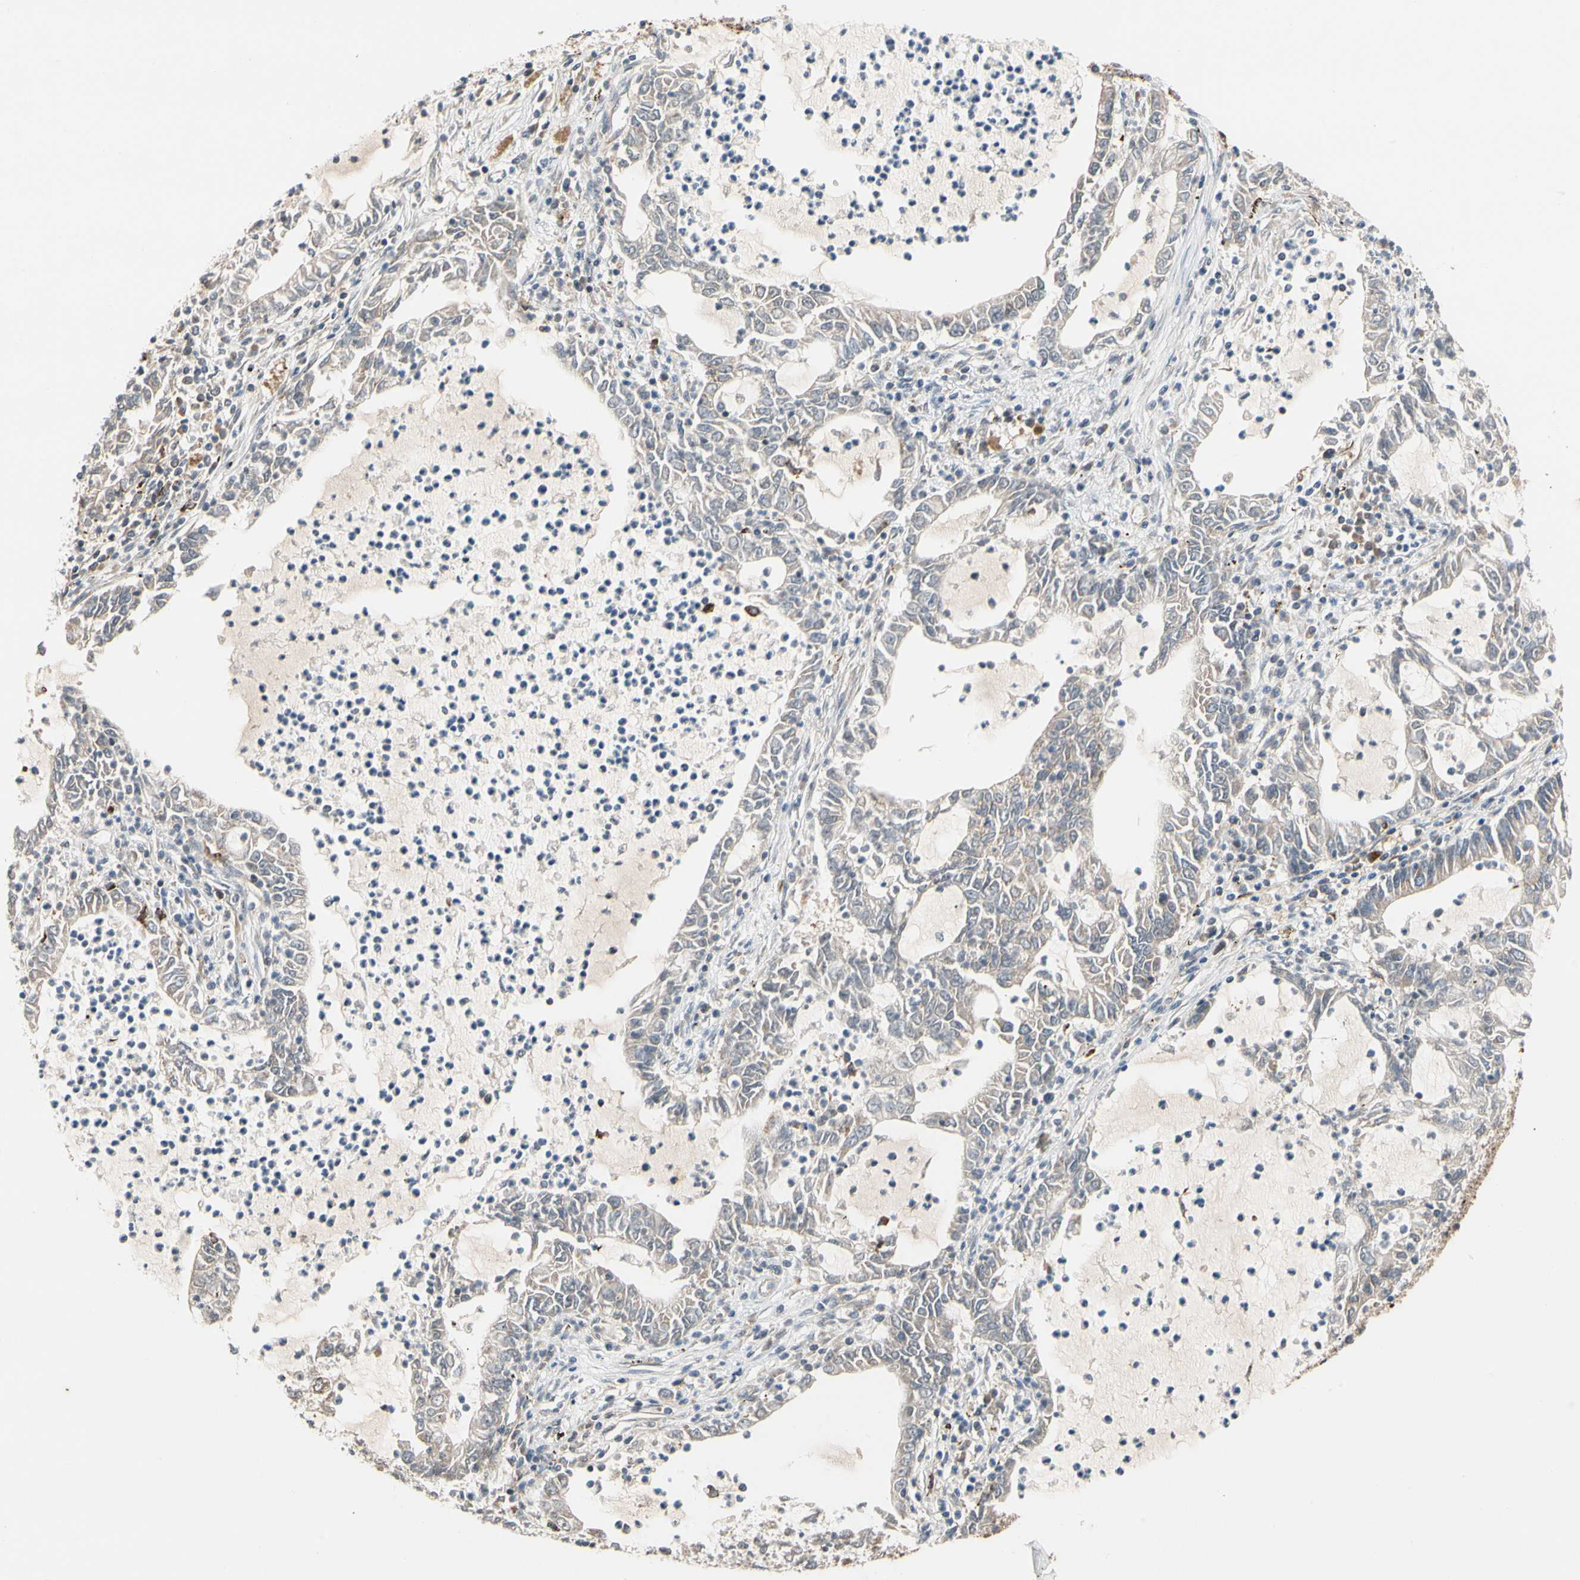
{"staining": {"intensity": "moderate", "quantity": "25%-75%", "location": "cytoplasmic/membranous"}, "tissue": "lung cancer", "cell_type": "Tumor cells", "image_type": "cancer", "snomed": [{"axis": "morphology", "description": "Adenocarcinoma, NOS"}, {"axis": "topography", "description": "Lung"}], "caption": "An image showing moderate cytoplasmic/membranous staining in about 25%-75% of tumor cells in adenocarcinoma (lung), as visualized by brown immunohistochemical staining.", "gene": "ANKHD1", "patient": {"sex": "female", "age": 51}}